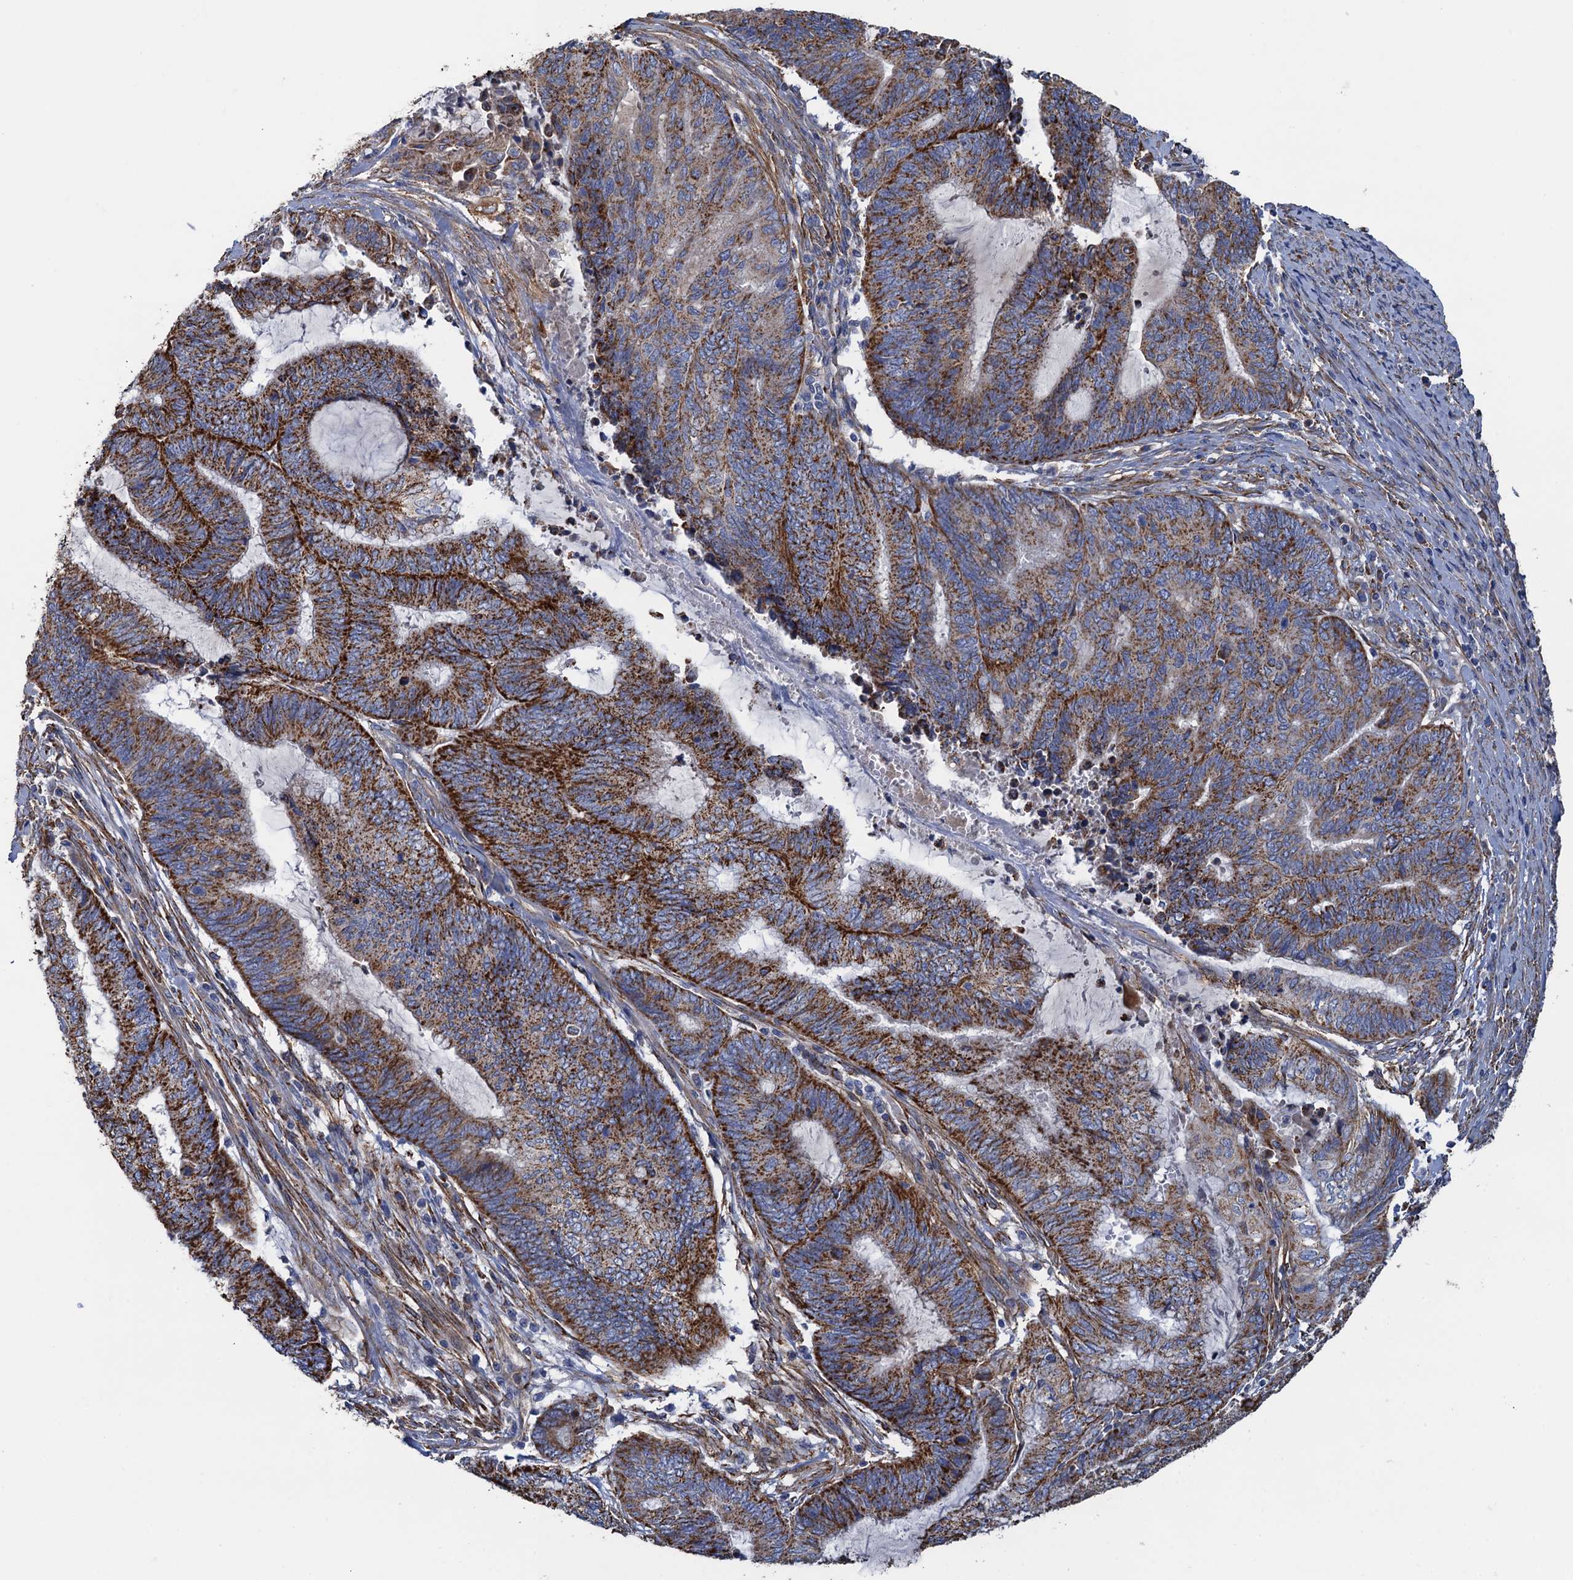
{"staining": {"intensity": "strong", "quantity": ">75%", "location": "cytoplasmic/membranous"}, "tissue": "endometrial cancer", "cell_type": "Tumor cells", "image_type": "cancer", "snomed": [{"axis": "morphology", "description": "Adenocarcinoma, NOS"}, {"axis": "topography", "description": "Uterus"}, {"axis": "topography", "description": "Endometrium"}], "caption": "A high-resolution image shows immunohistochemistry (IHC) staining of adenocarcinoma (endometrial), which displays strong cytoplasmic/membranous expression in approximately >75% of tumor cells. (DAB IHC, brown staining for protein, blue staining for nuclei).", "gene": "GCSH", "patient": {"sex": "female", "age": 70}}